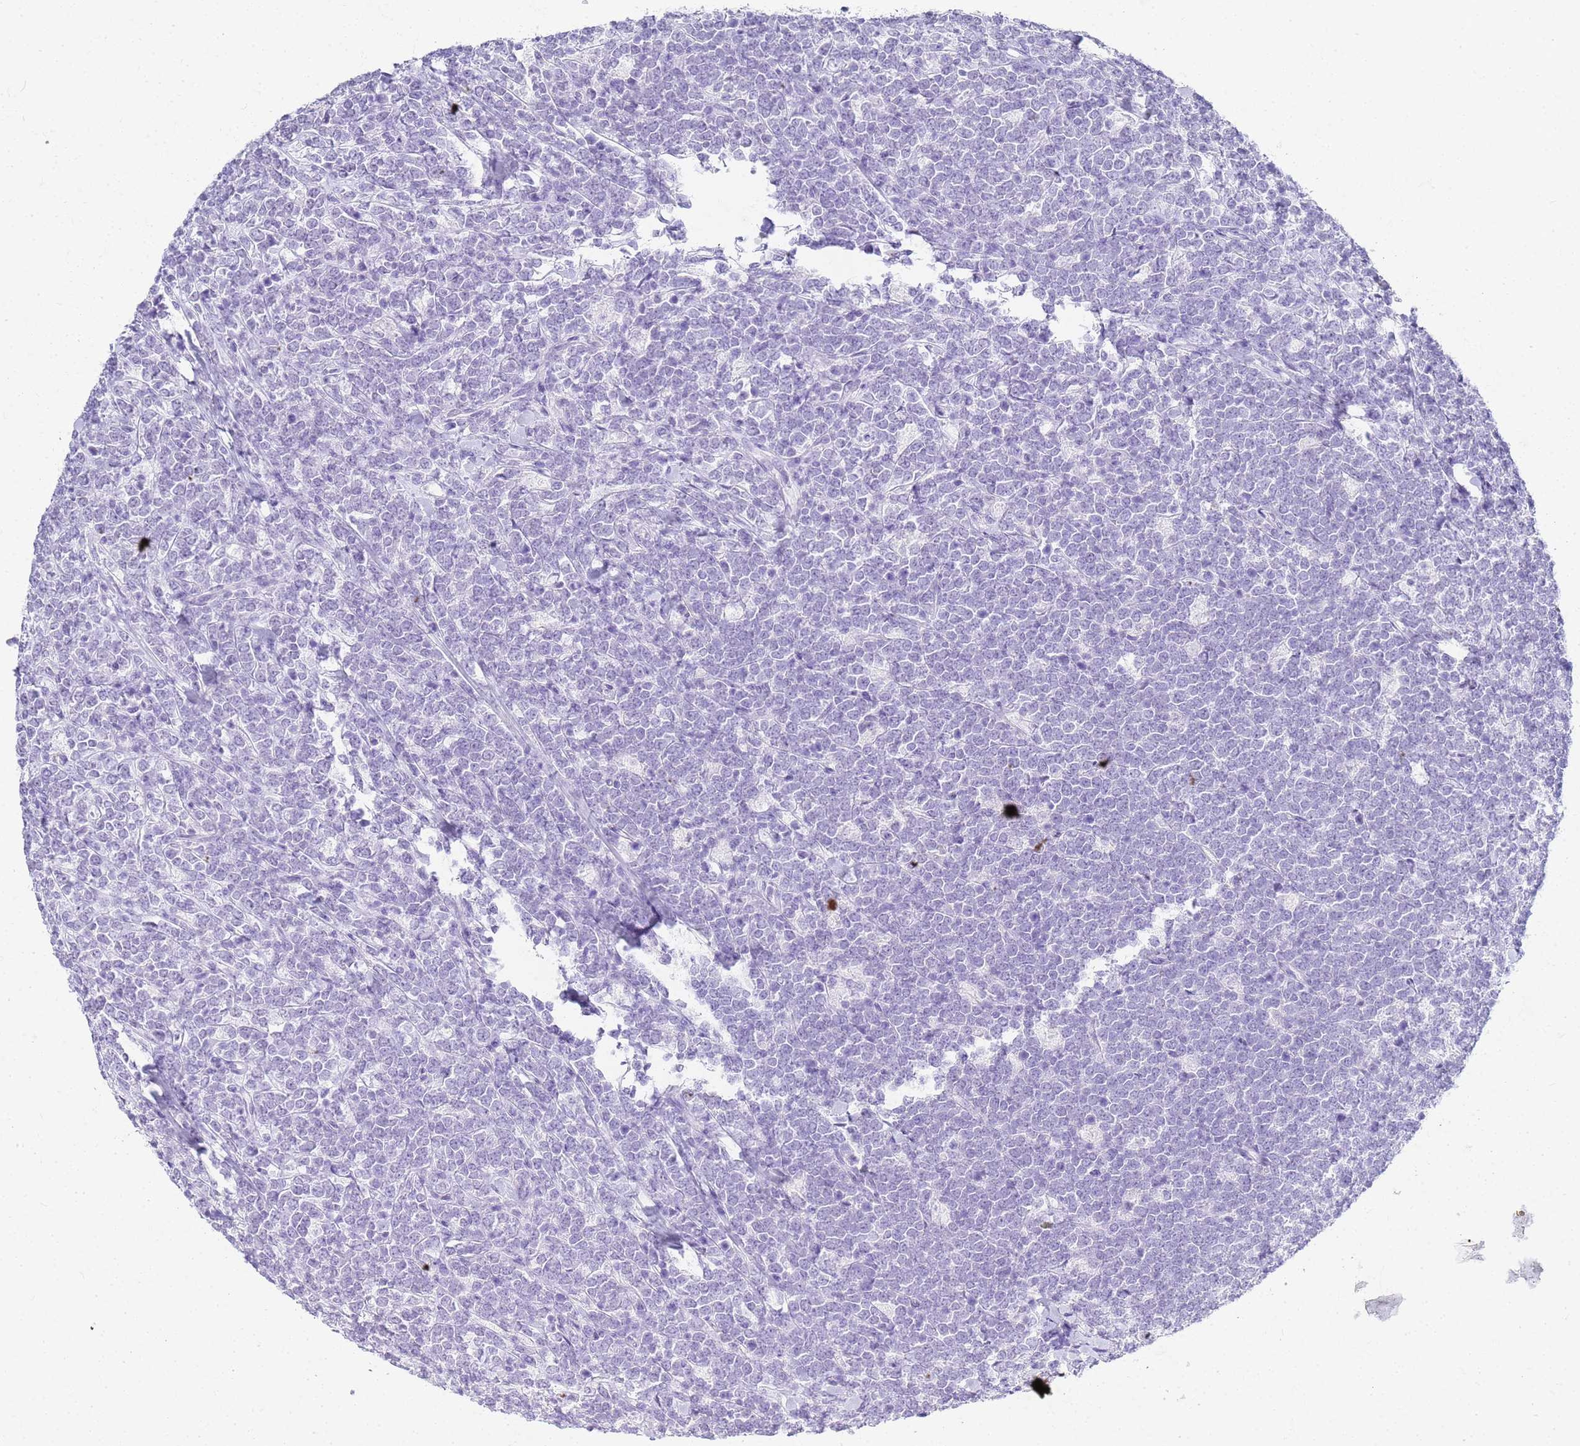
{"staining": {"intensity": "negative", "quantity": "none", "location": "none"}, "tissue": "lymphoma", "cell_type": "Tumor cells", "image_type": "cancer", "snomed": [{"axis": "morphology", "description": "Malignant lymphoma, non-Hodgkin's type, High grade"}, {"axis": "topography", "description": "Small intestine"}], "caption": "Immunohistochemistry of lymphoma displays no staining in tumor cells.", "gene": "SLC7A9", "patient": {"sex": "male", "age": 8}}